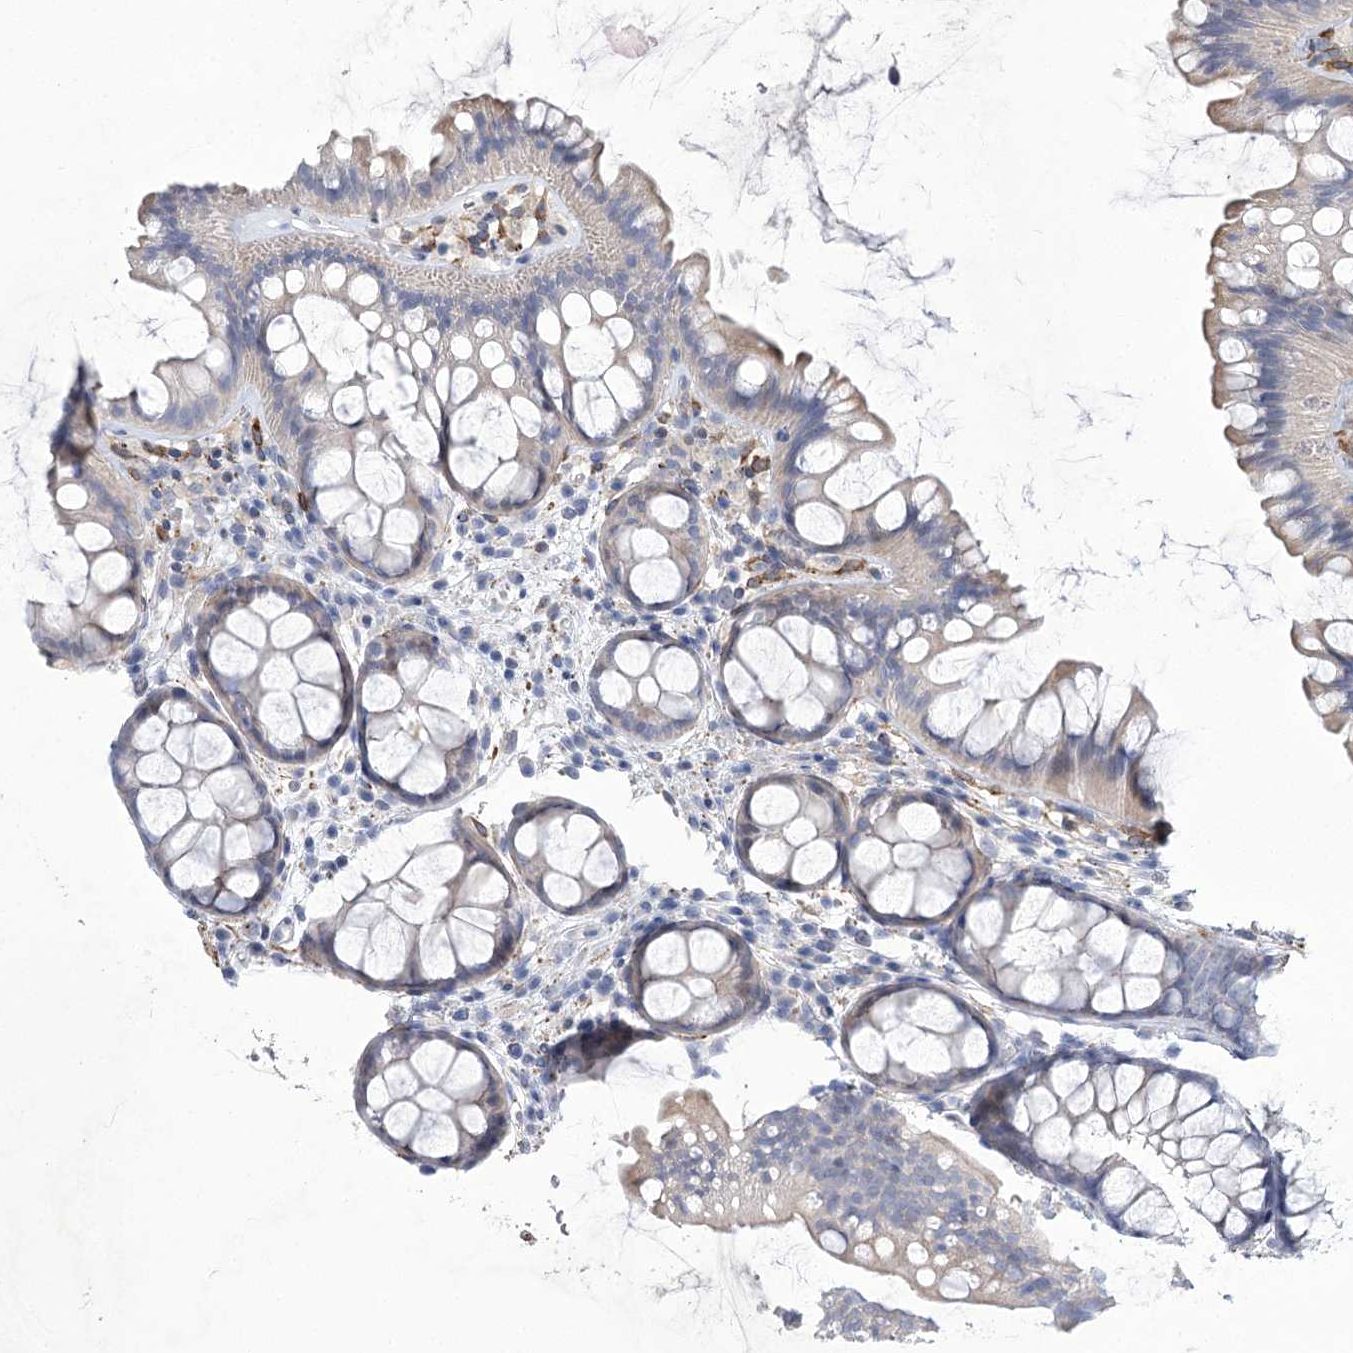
{"staining": {"intensity": "negative", "quantity": "none", "location": "none"}, "tissue": "colon", "cell_type": "Endothelial cells", "image_type": "normal", "snomed": [{"axis": "morphology", "description": "Normal tissue, NOS"}, {"axis": "topography", "description": "Colon"}], "caption": "This is an immunohistochemistry photomicrograph of normal colon. There is no expression in endothelial cells.", "gene": "ANGPTL3", "patient": {"sex": "female", "age": 82}}